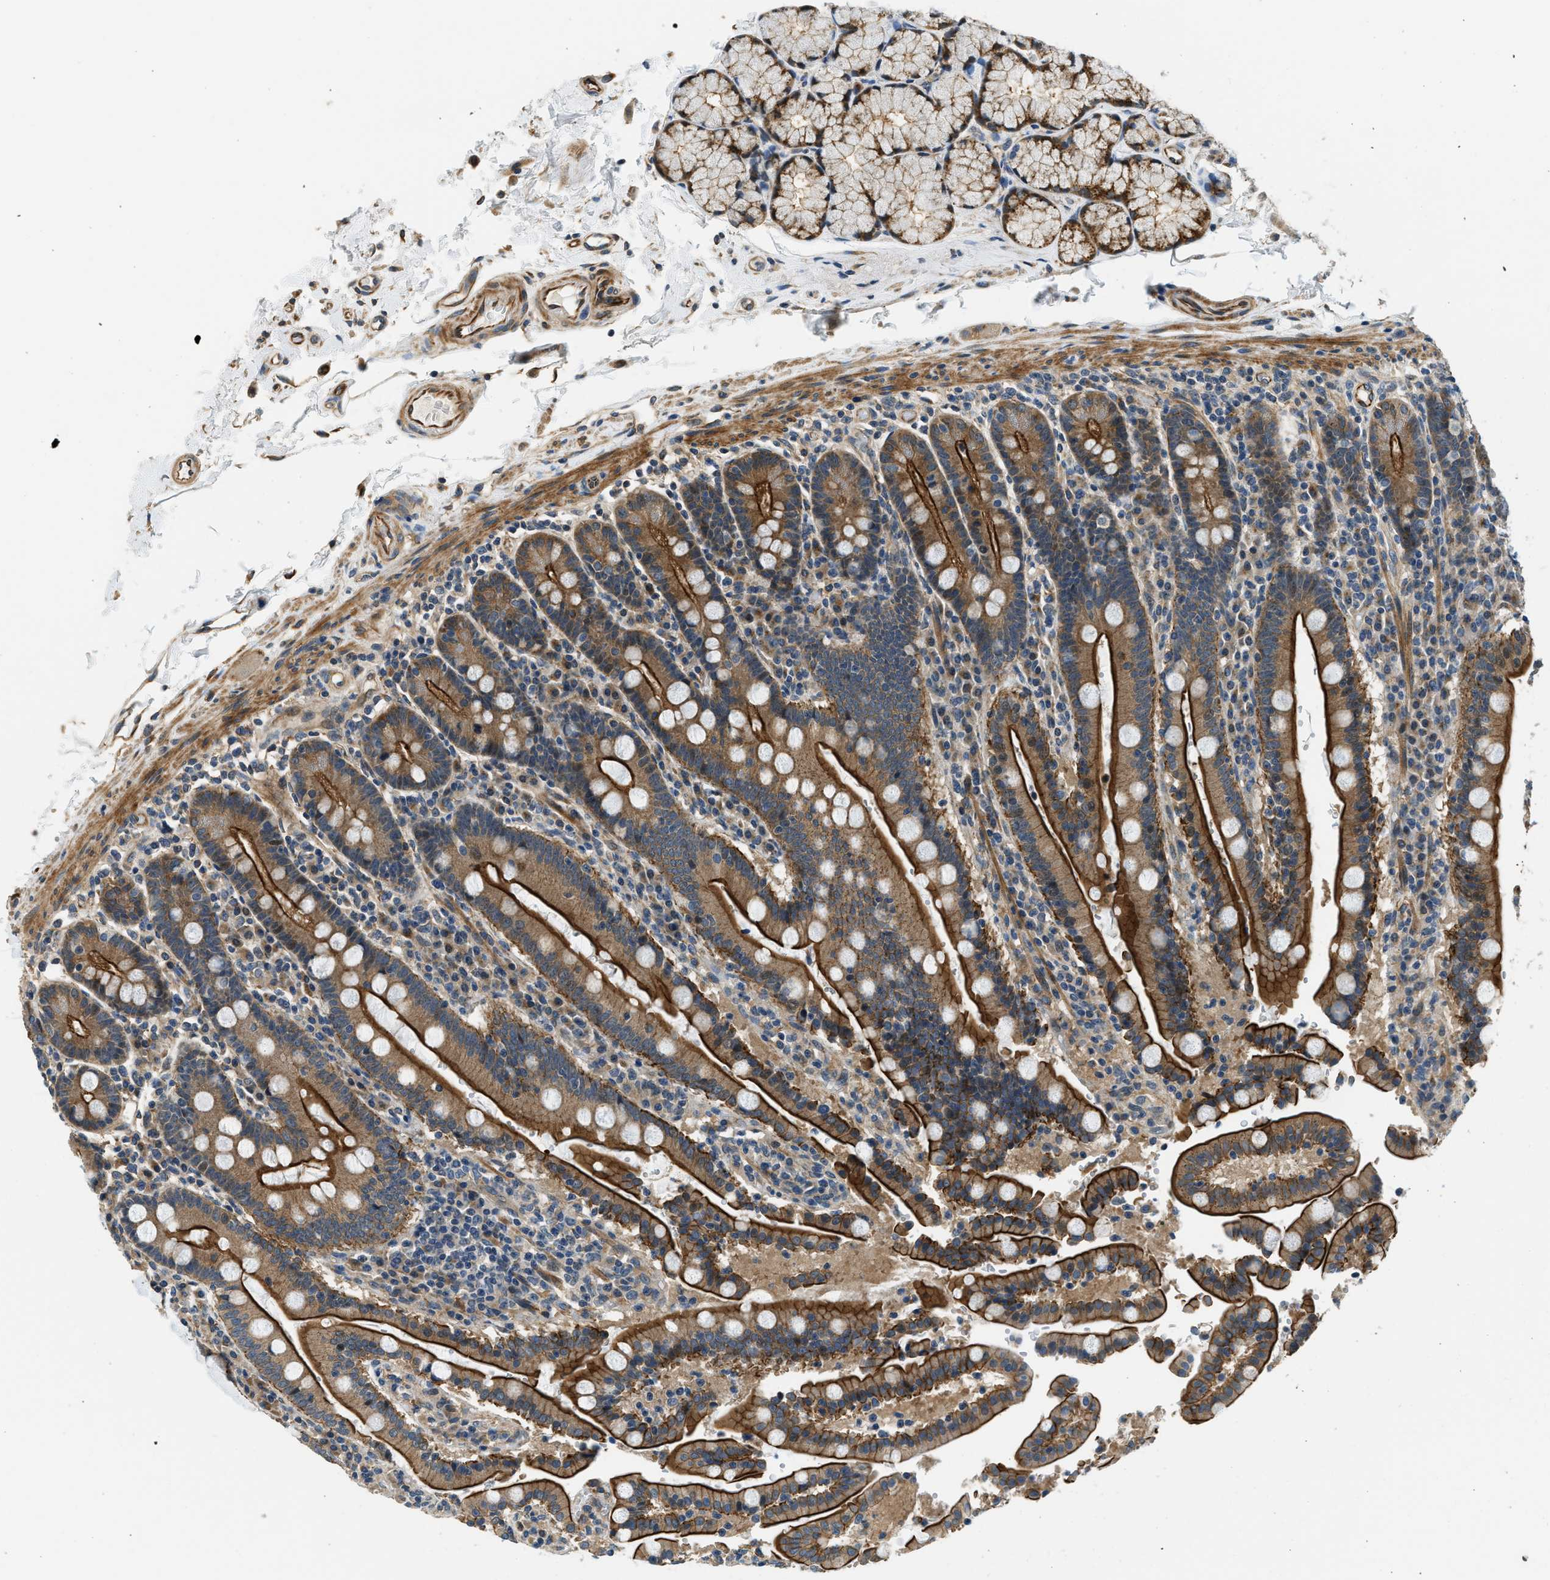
{"staining": {"intensity": "strong", "quantity": ">75%", "location": "cytoplasmic/membranous"}, "tissue": "duodenum", "cell_type": "Glandular cells", "image_type": "normal", "snomed": [{"axis": "morphology", "description": "Normal tissue, NOS"}, {"axis": "topography", "description": "Small intestine, NOS"}], "caption": "Duodenum was stained to show a protein in brown. There is high levels of strong cytoplasmic/membranous expression in approximately >75% of glandular cells.", "gene": "ALOX12", "patient": {"sex": "female", "age": 71}}